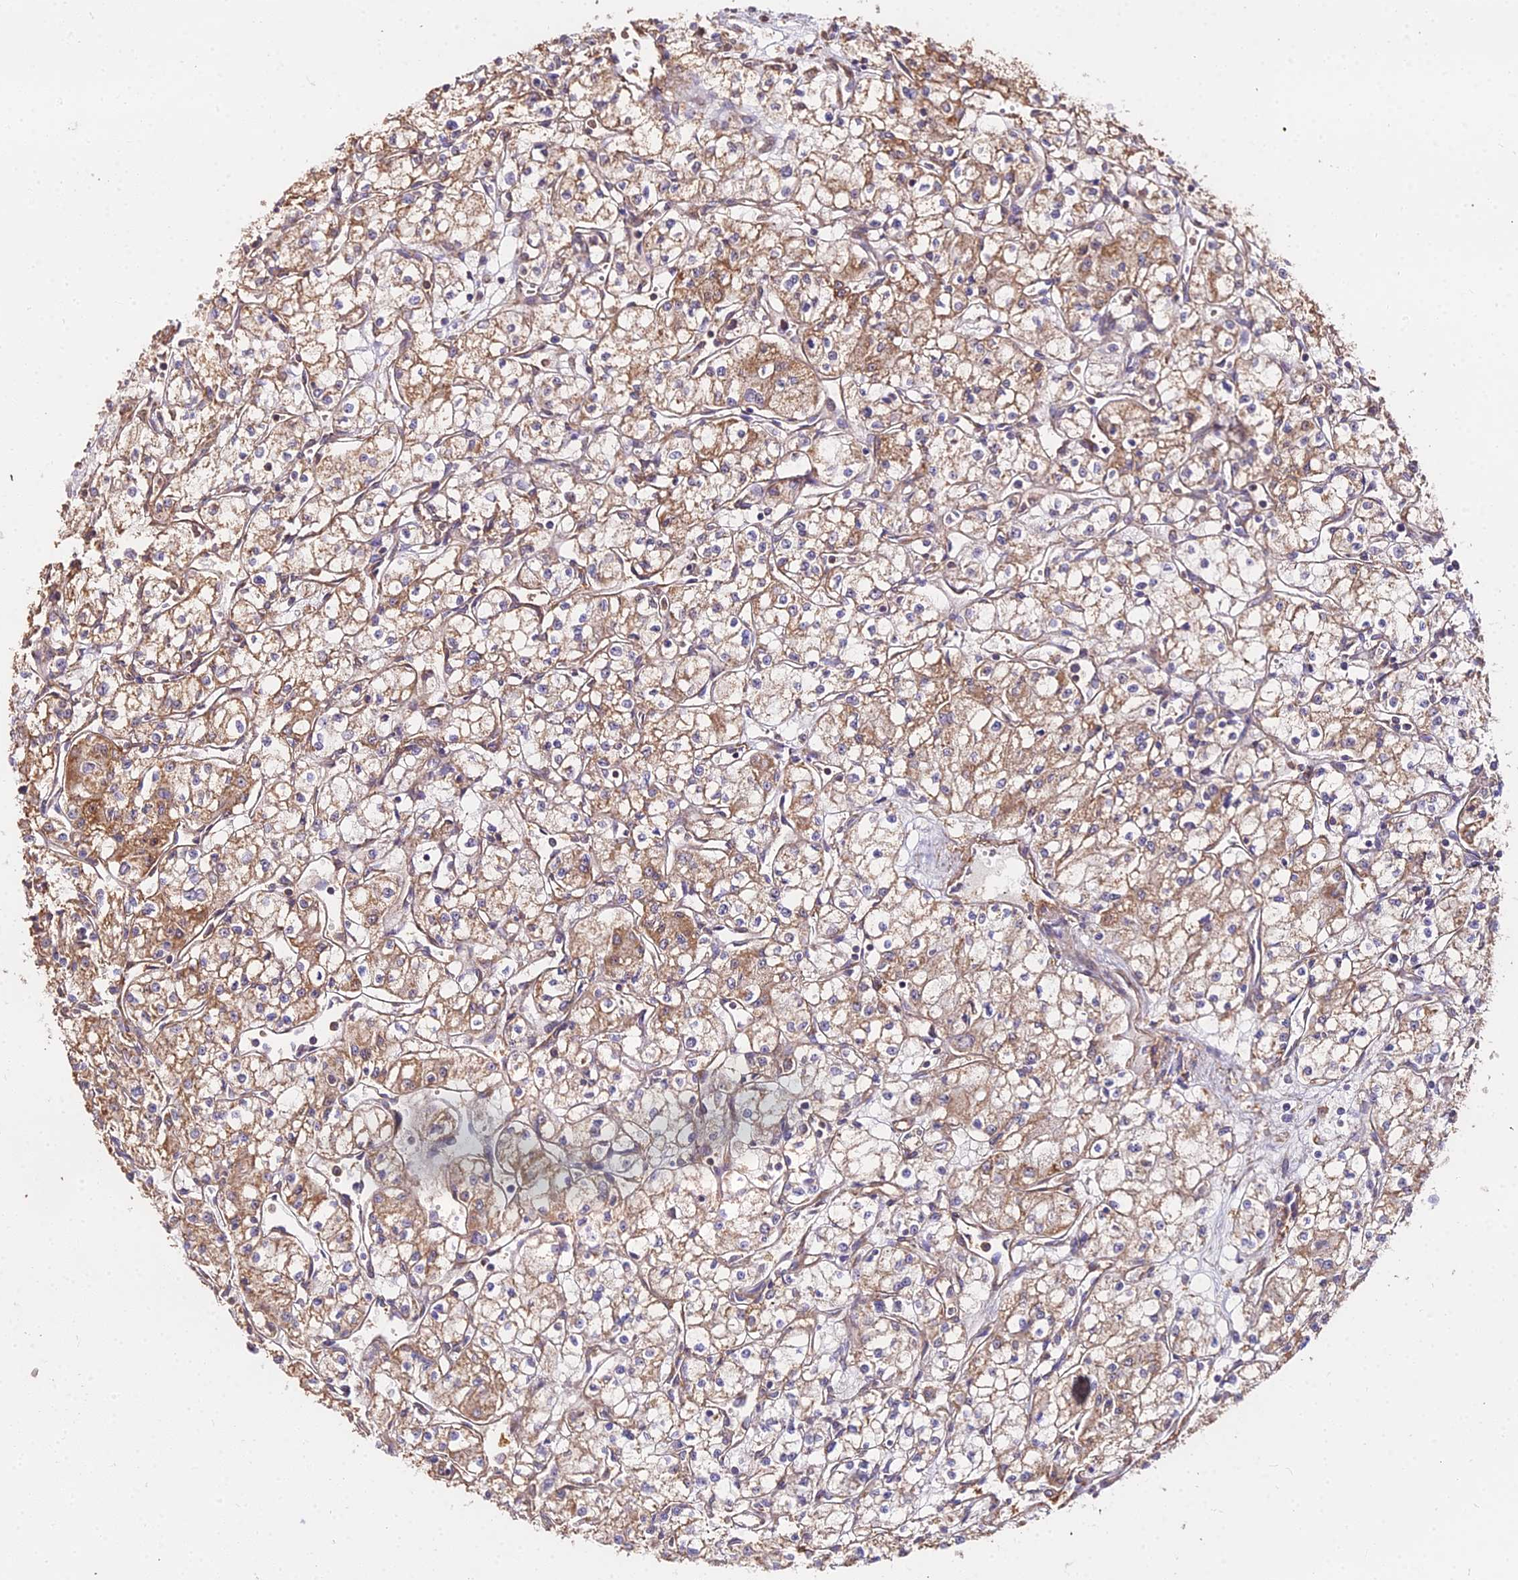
{"staining": {"intensity": "moderate", "quantity": ">75%", "location": "cytoplasmic/membranous"}, "tissue": "renal cancer", "cell_type": "Tumor cells", "image_type": "cancer", "snomed": [{"axis": "morphology", "description": "Adenocarcinoma, NOS"}, {"axis": "topography", "description": "Kidney"}], "caption": "There is medium levels of moderate cytoplasmic/membranous expression in tumor cells of adenocarcinoma (renal), as demonstrated by immunohistochemical staining (brown color).", "gene": "METTL13", "patient": {"sex": "male", "age": 59}}